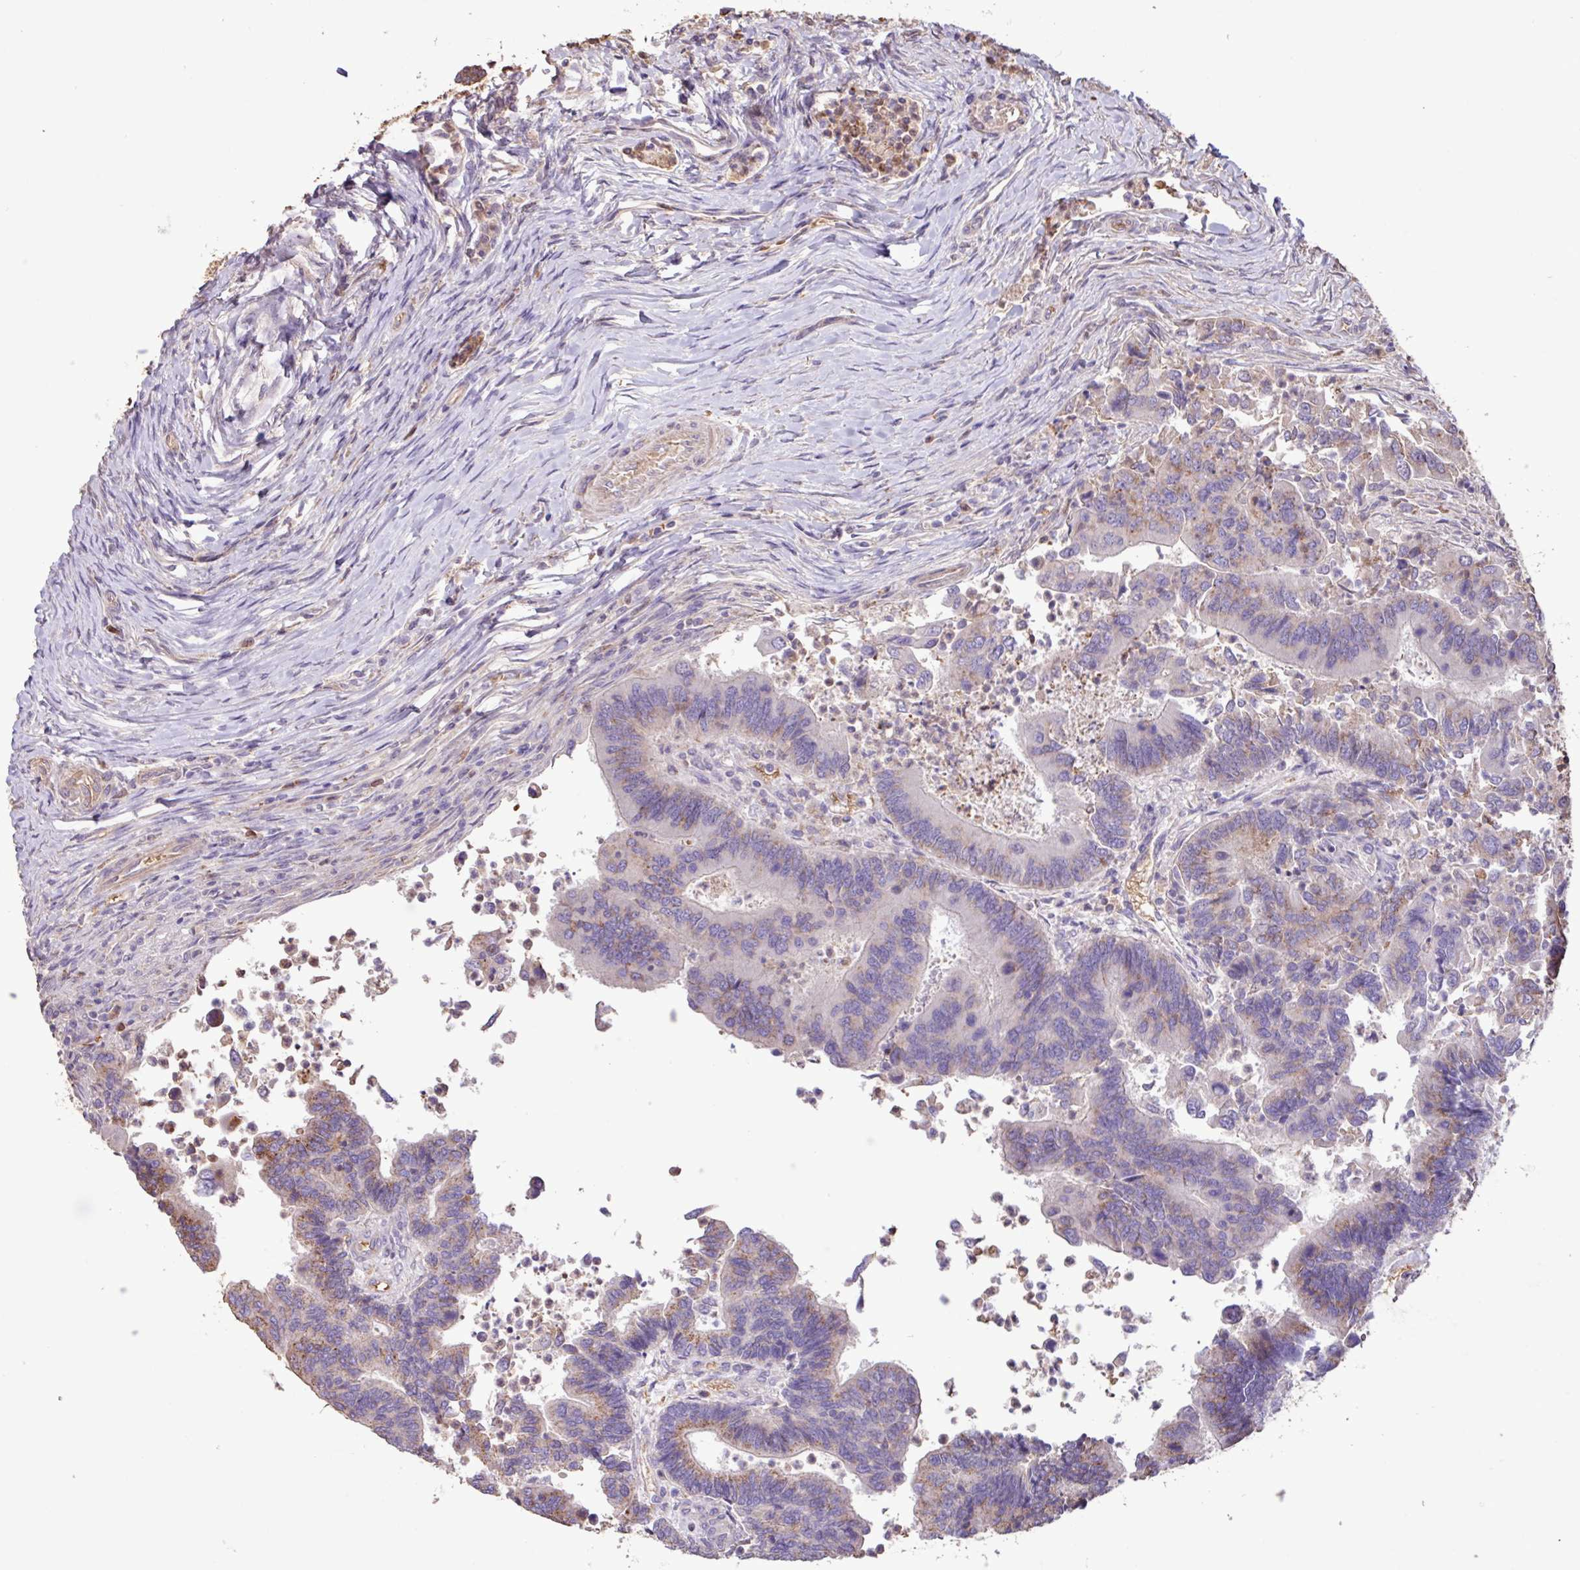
{"staining": {"intensity": "moderate", "quantity": "25%-75%", "location": "cytoplasmic/membranous"}, "tissue": "colorectal cancer", "cell_type": "Tumor cells", "image_type": "cancer", "snomed": [{"axis": "morphology", "description": "Adenocarcinoma, NOS"}, {"axis": "topography", "description": "Colon"}], "caption": "Protein staining shows moderate cytoplasmic/membranous positivity in approximately 25%-75% of tumor cells in adenocarcinoma (colorectal).", "gene": "CHST11", "patient": {"sex": "female", "age": 67}}